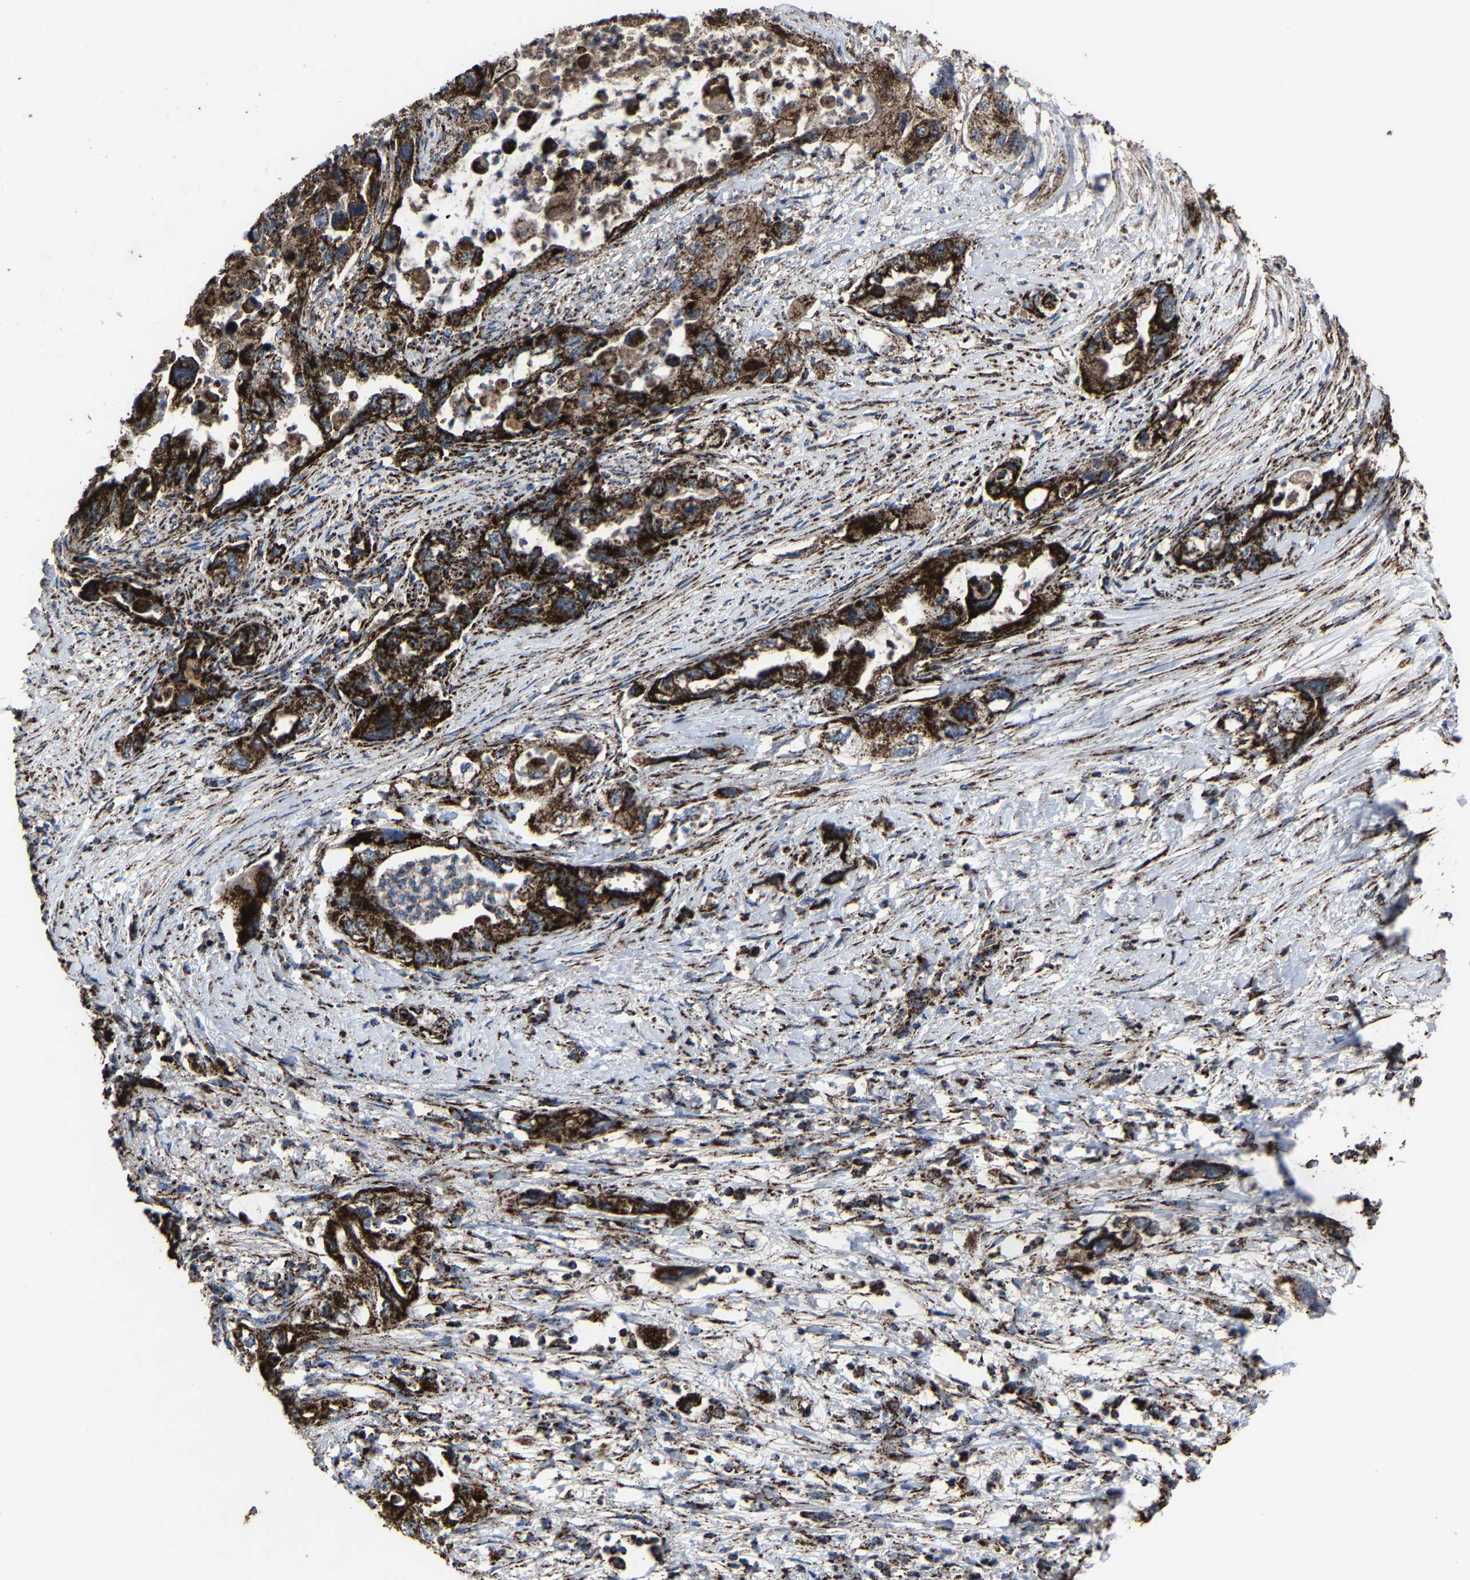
{"staining": {"intensity": "strong", "quantity": ">75%", "location": "cytoplasmic/membranous"}, "tissue": "pancreatic cancer", "cell_type": "Tumor cells", "image_type": "cancer", "snomed": [{"axis": "morphology", "description": "Adenocarcinoma, NOS"}, {"axis": "topography", "description": "Pancreas"}], "caption": "Tumor cells reveal strong cytoplasmic/membranous expression in about >75% of cells in adenocarcinoma (pancreatic).", "gene": "NDUFV3", "patient": {"sex": "female", "age": 73}}